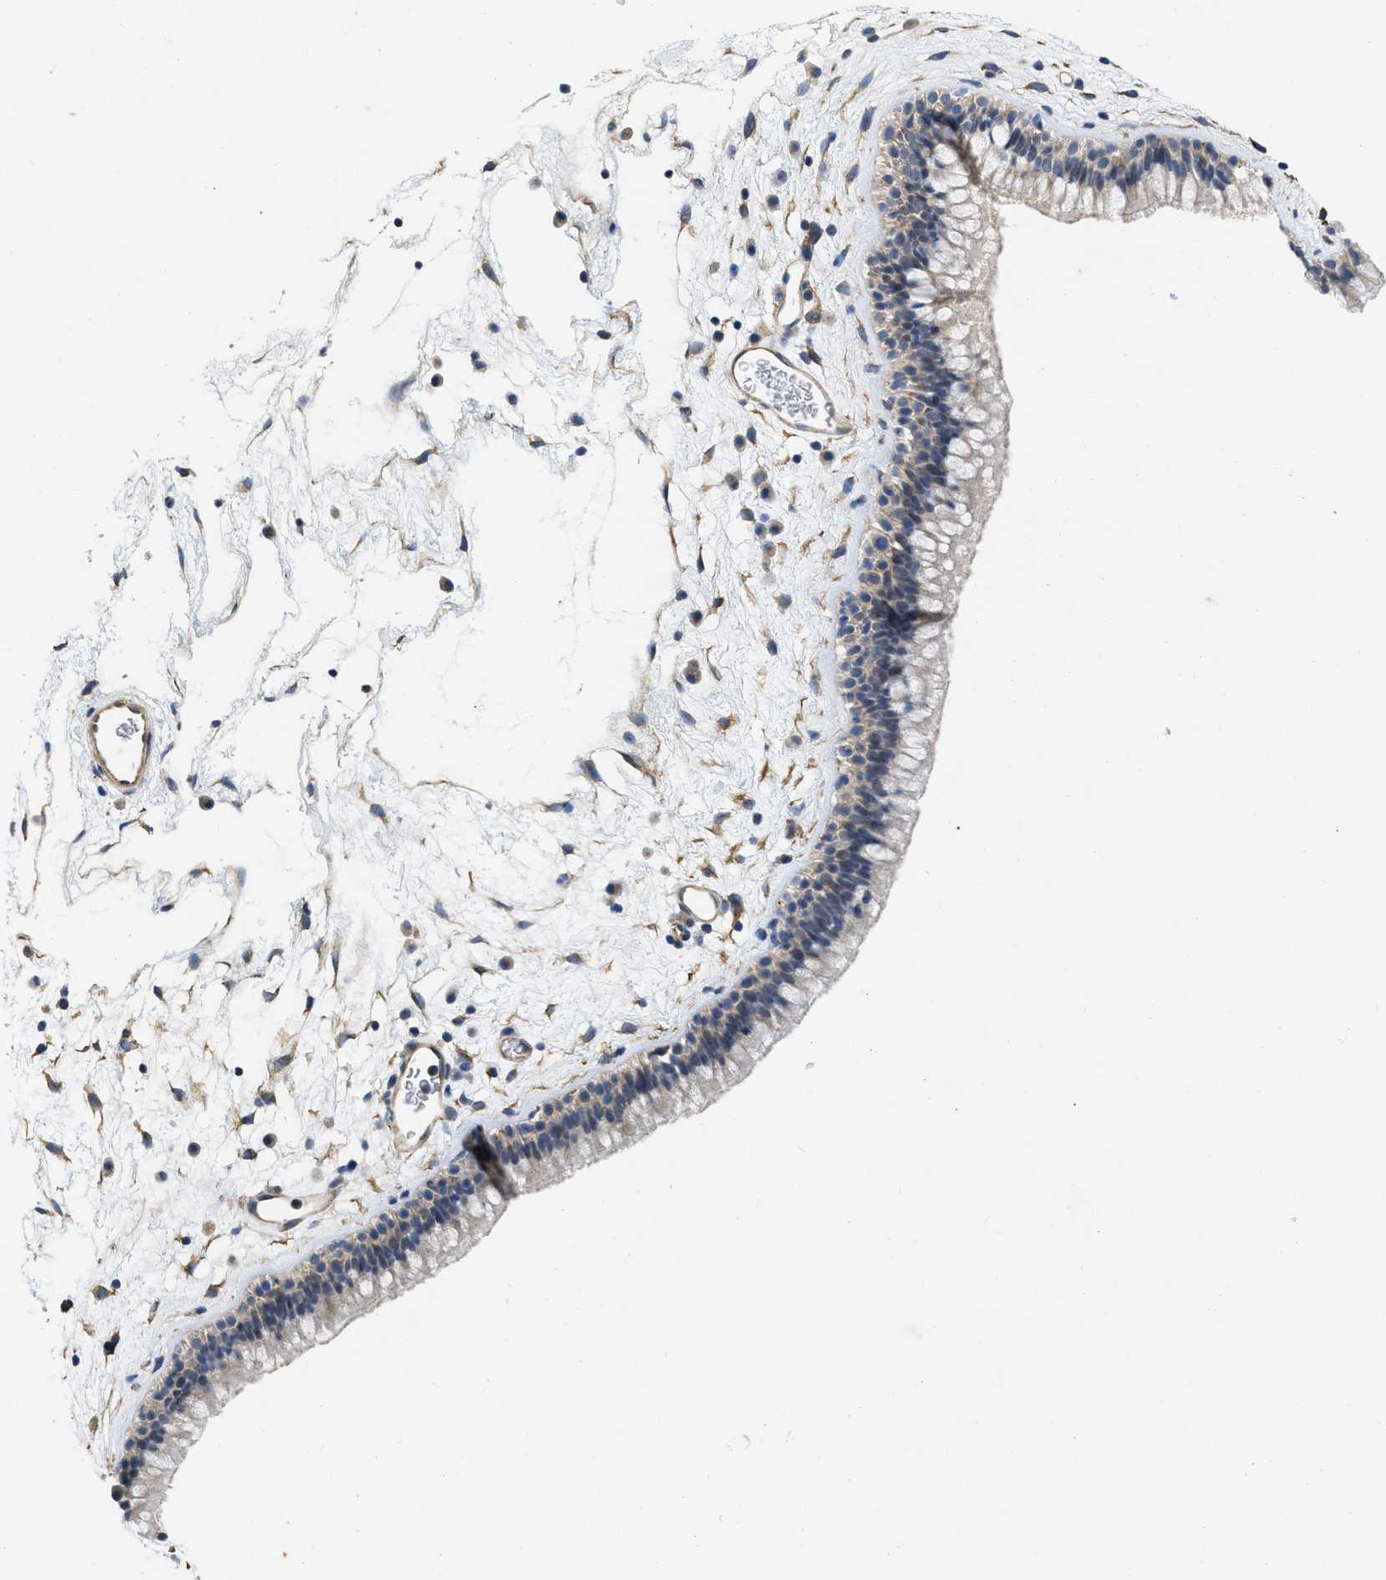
{"staining": {"intensity": "weak", "quantity": "<25%", "location": "cytoplasmic/membranous"}, "tissue": "nasopharynx", "cell_type": "Respiratory epithelial cells", "image_type": "normal", "snomed": [{"axis": "morphology", "description": "Normal tissue, NOS"}, {"axis": "morphology", "description": "Inflammation, NOS"}, {"axis": "topography", "description": "Nasopharynx"}], "caption": "Respiratory epithelial cells are negative for protein expression in benign human nasopharynx. The staining was performed using DAB to visualize the protein expression in brown, while the nuclei were stained in blue with hematoxylin (Magnification: 20x).", "gene": "ARHGEF26", "patient": {"sex": "male", "age": 48}}